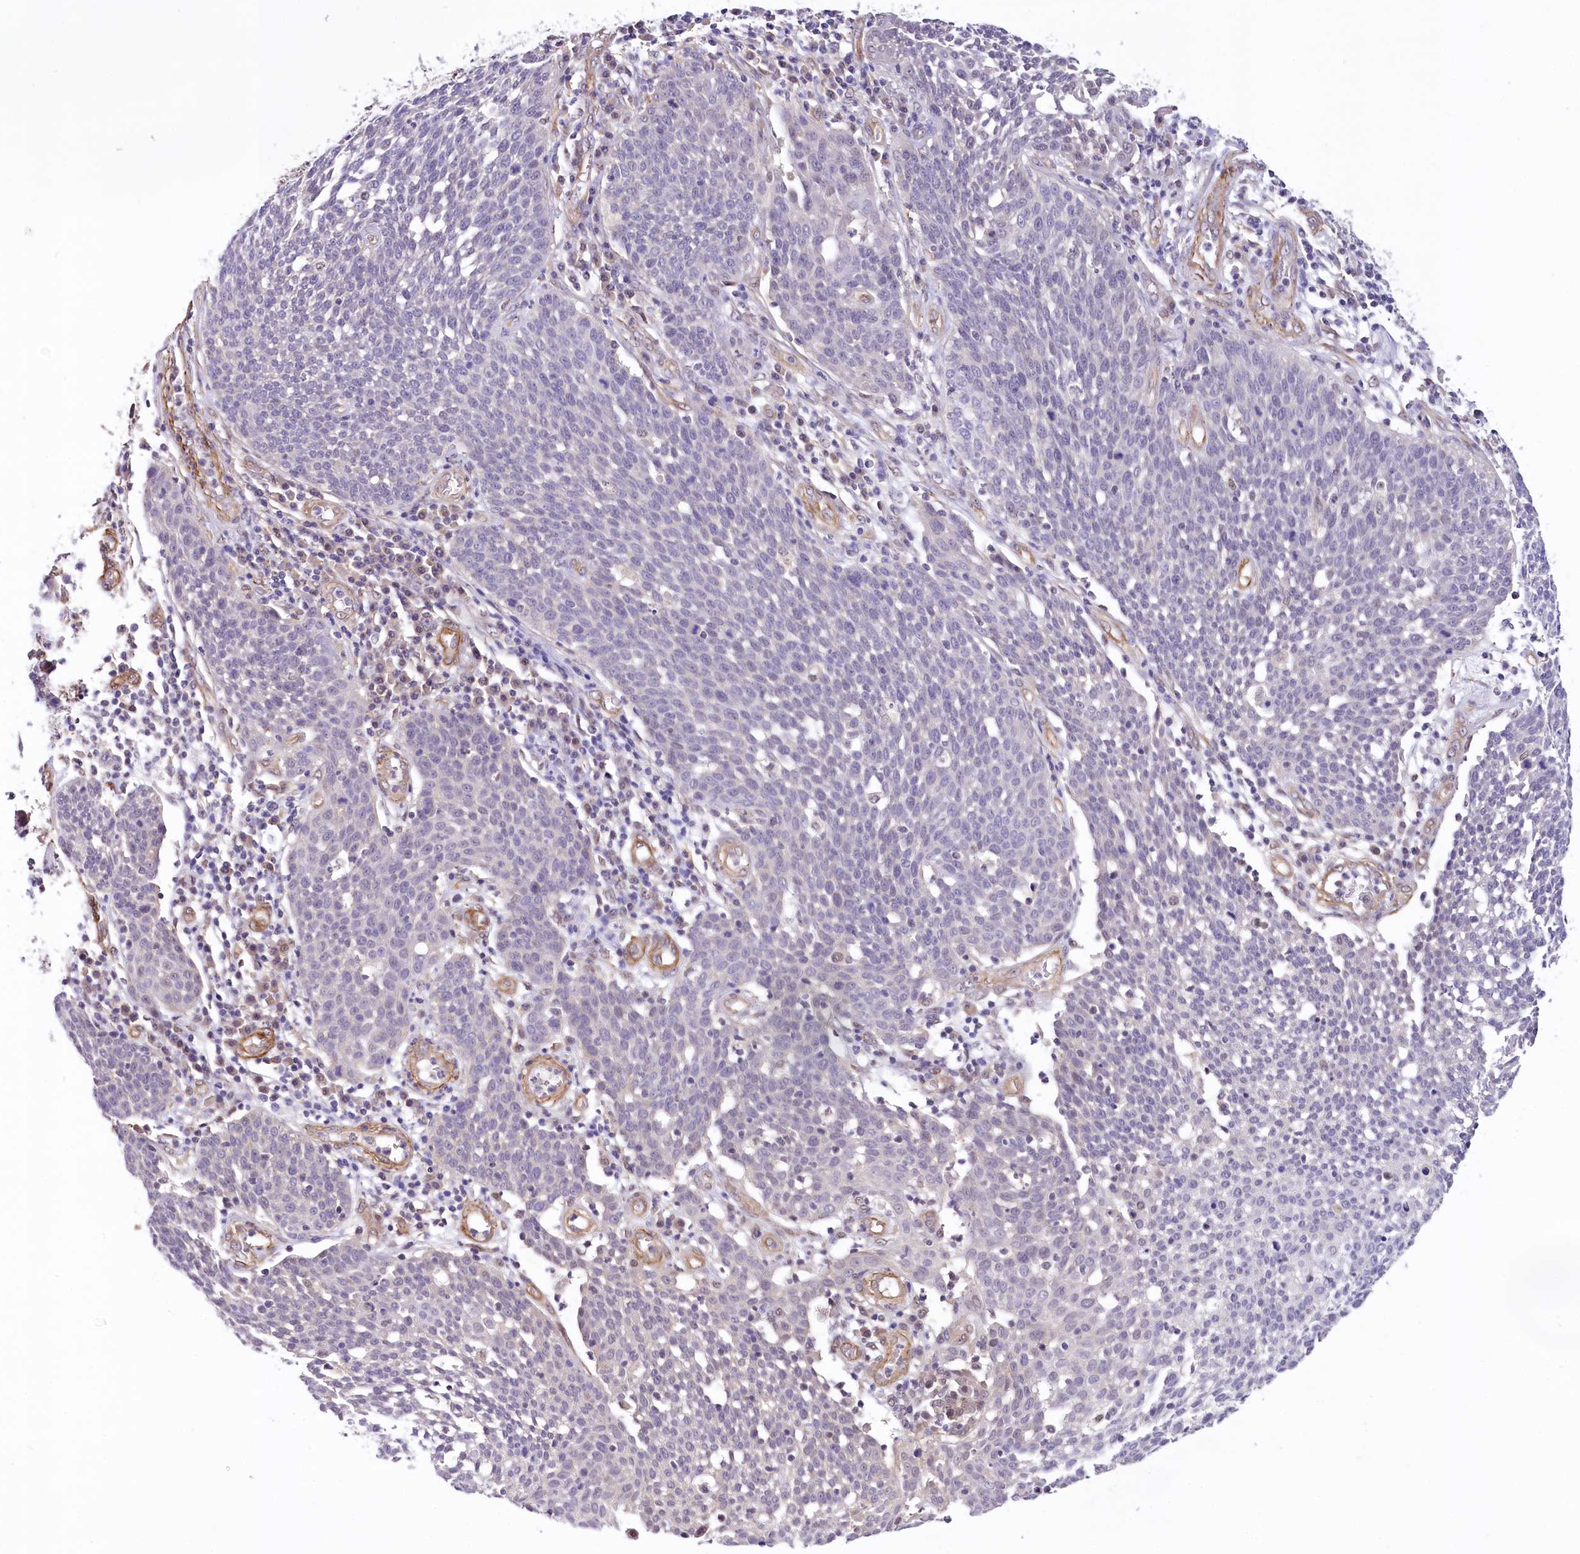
{"staining": {"intensity": "negative", "quantity": "none", "location": "none"}, "tissue": "cervical cancer", "cell_type": "Tumor cells", "image_type": "cancer", "snomed": [{"axis": "morphology", "description": "Squamous cell carcinoma, NOS"}, {"axis": "topography", "description": "Cervix"}], "caption": "Immunohistochemical staining of human cervical squamous cell carcinoma exhibits no significant expression in tumor cells.", "gene": "PPP2R5B", "patient": {"sex": "female", "age": 34}}